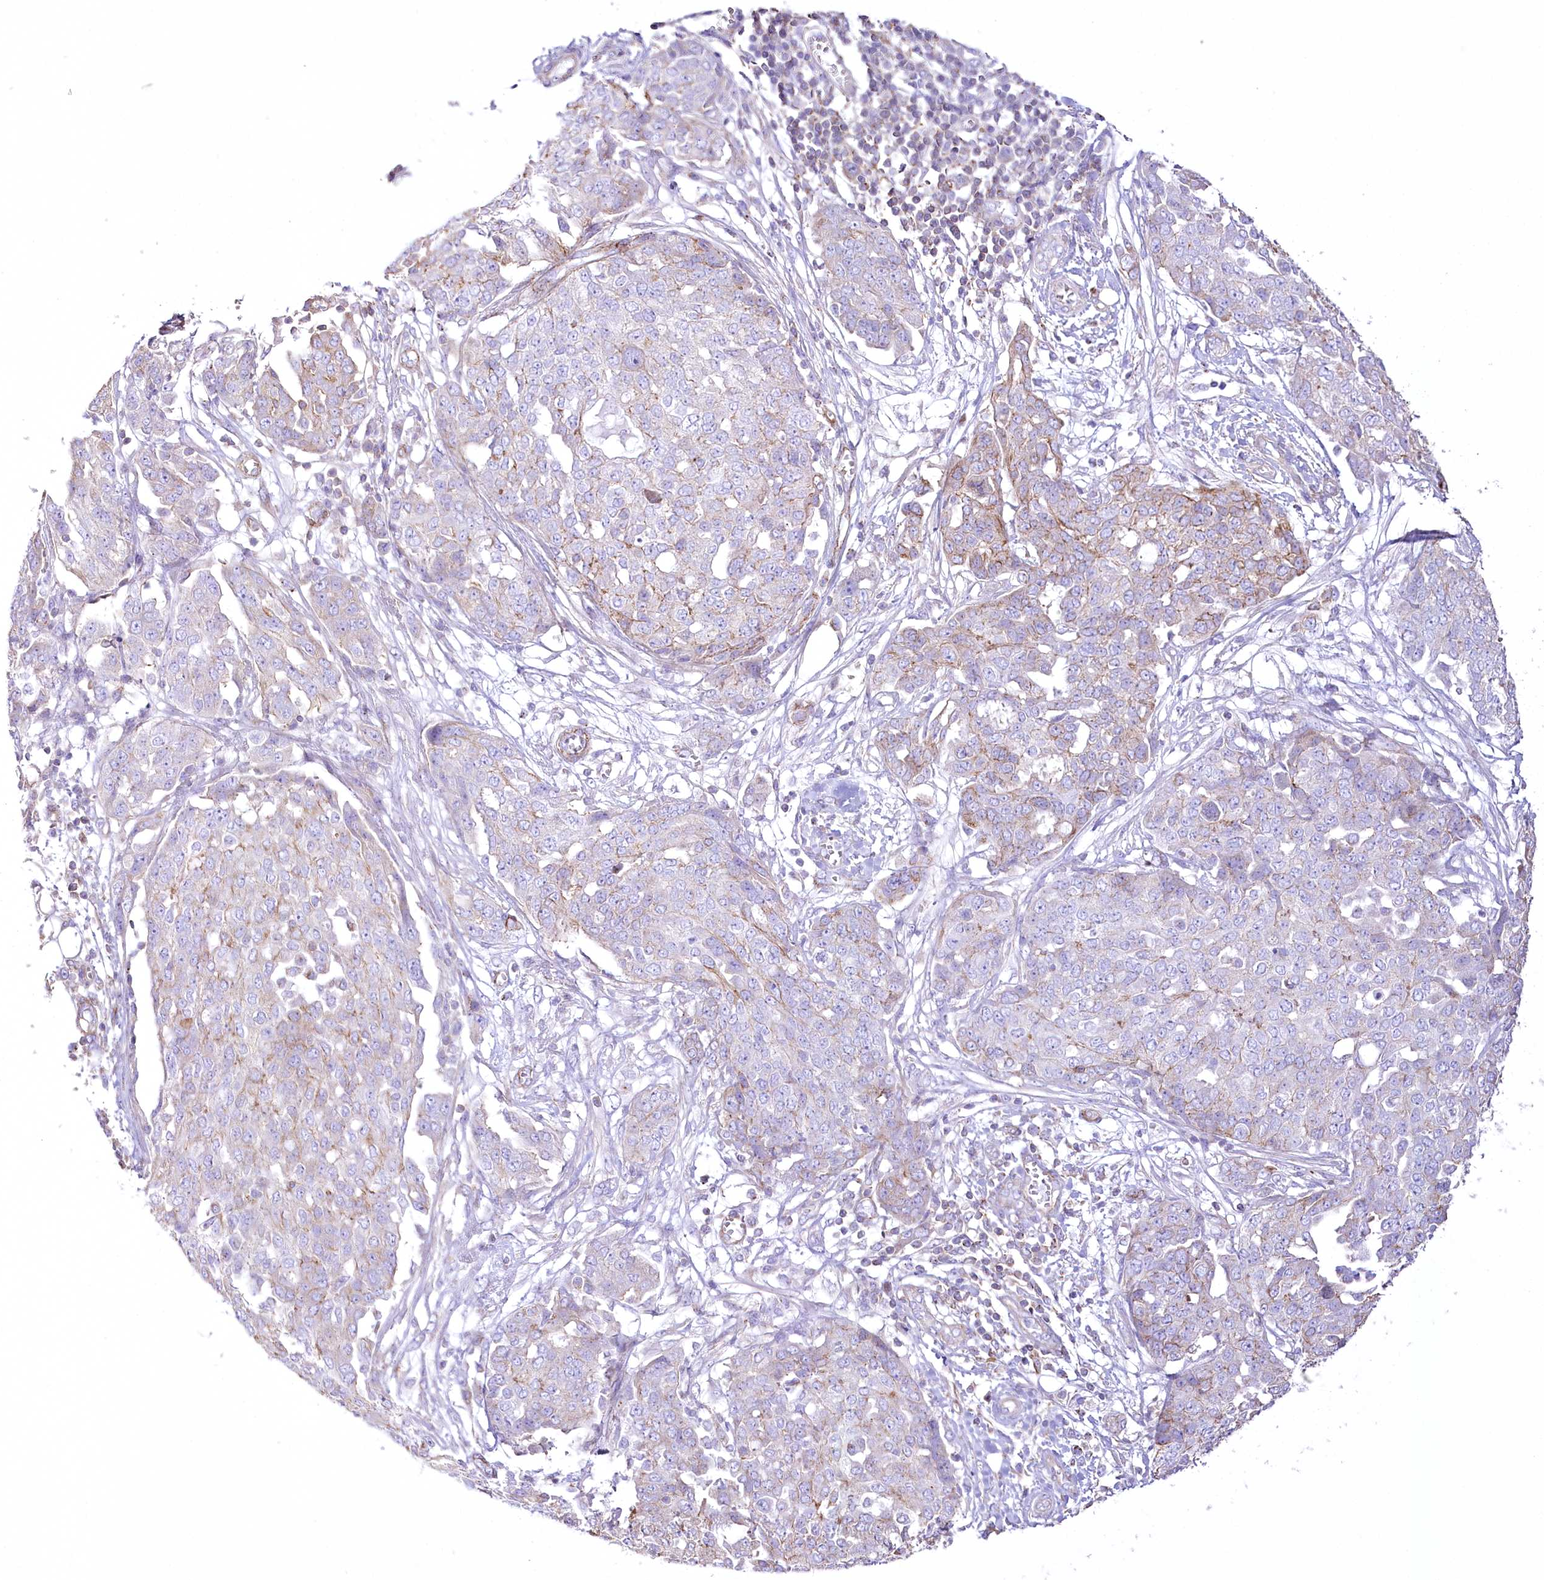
{"staining": {"intensity": "moderate", "quantity": "<25%", "location": "cytoplasmic/membranous"}, "tissue": "ovarian cancer", "cell_type": "Tumor cells", "image_type": "cancer", "snomed": [{"axis": "morphology", "description": "Cystadenocarcinoma, serous, NOS"}, {"axis": "topography", "description": "Soft tissue"}, {"axis": "topography", "description": "Ovary"}], "caption": "DAB immunohistochemical staining of ovarian cancer (serous cystadenocarcinoma) shows moderate cytoplasmic/membranous protein staining in about <25% of tumor cells.", "gene": "FAM216A", "patient": {"sex": "female", "age": 57}}